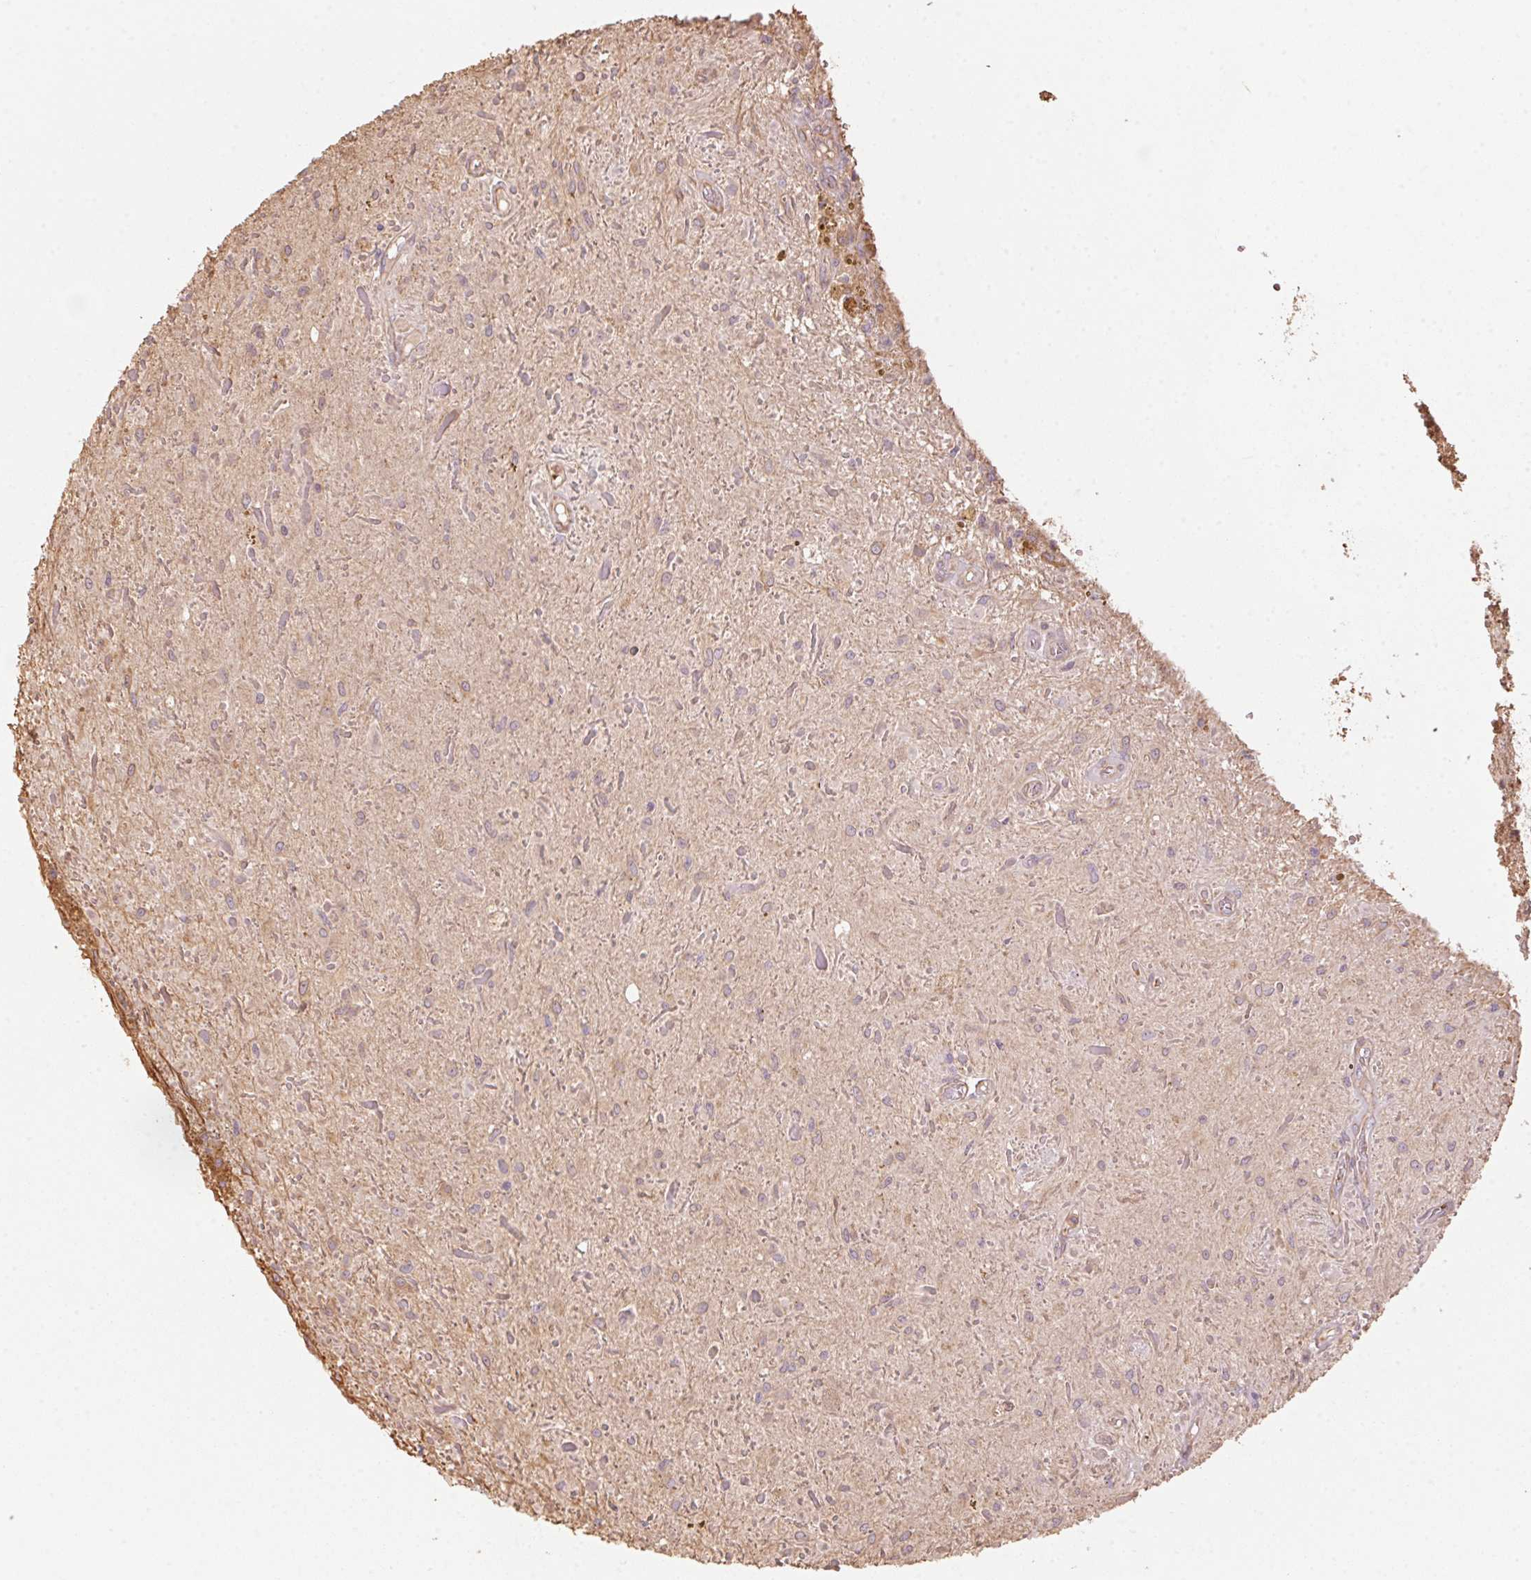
{"staining": {"intensity": "negative", "quantity": "none", "location": "none"}, "tissue": "glioma", "cell_type": "Tumor cells", "image_type": "cancer", "snomed": [{"axis": "morphology", "description": "Glioma, malignant, Low grade"}, {"axis": "topography", "description": "Cerebellum"}], "caption": "Immunohistochemical staining of human malignant glioma (low-grade) exhibits no significant expression in tumor cells.", "gene": "QDPR", "patient": {"sex": "female", "age": 14}}